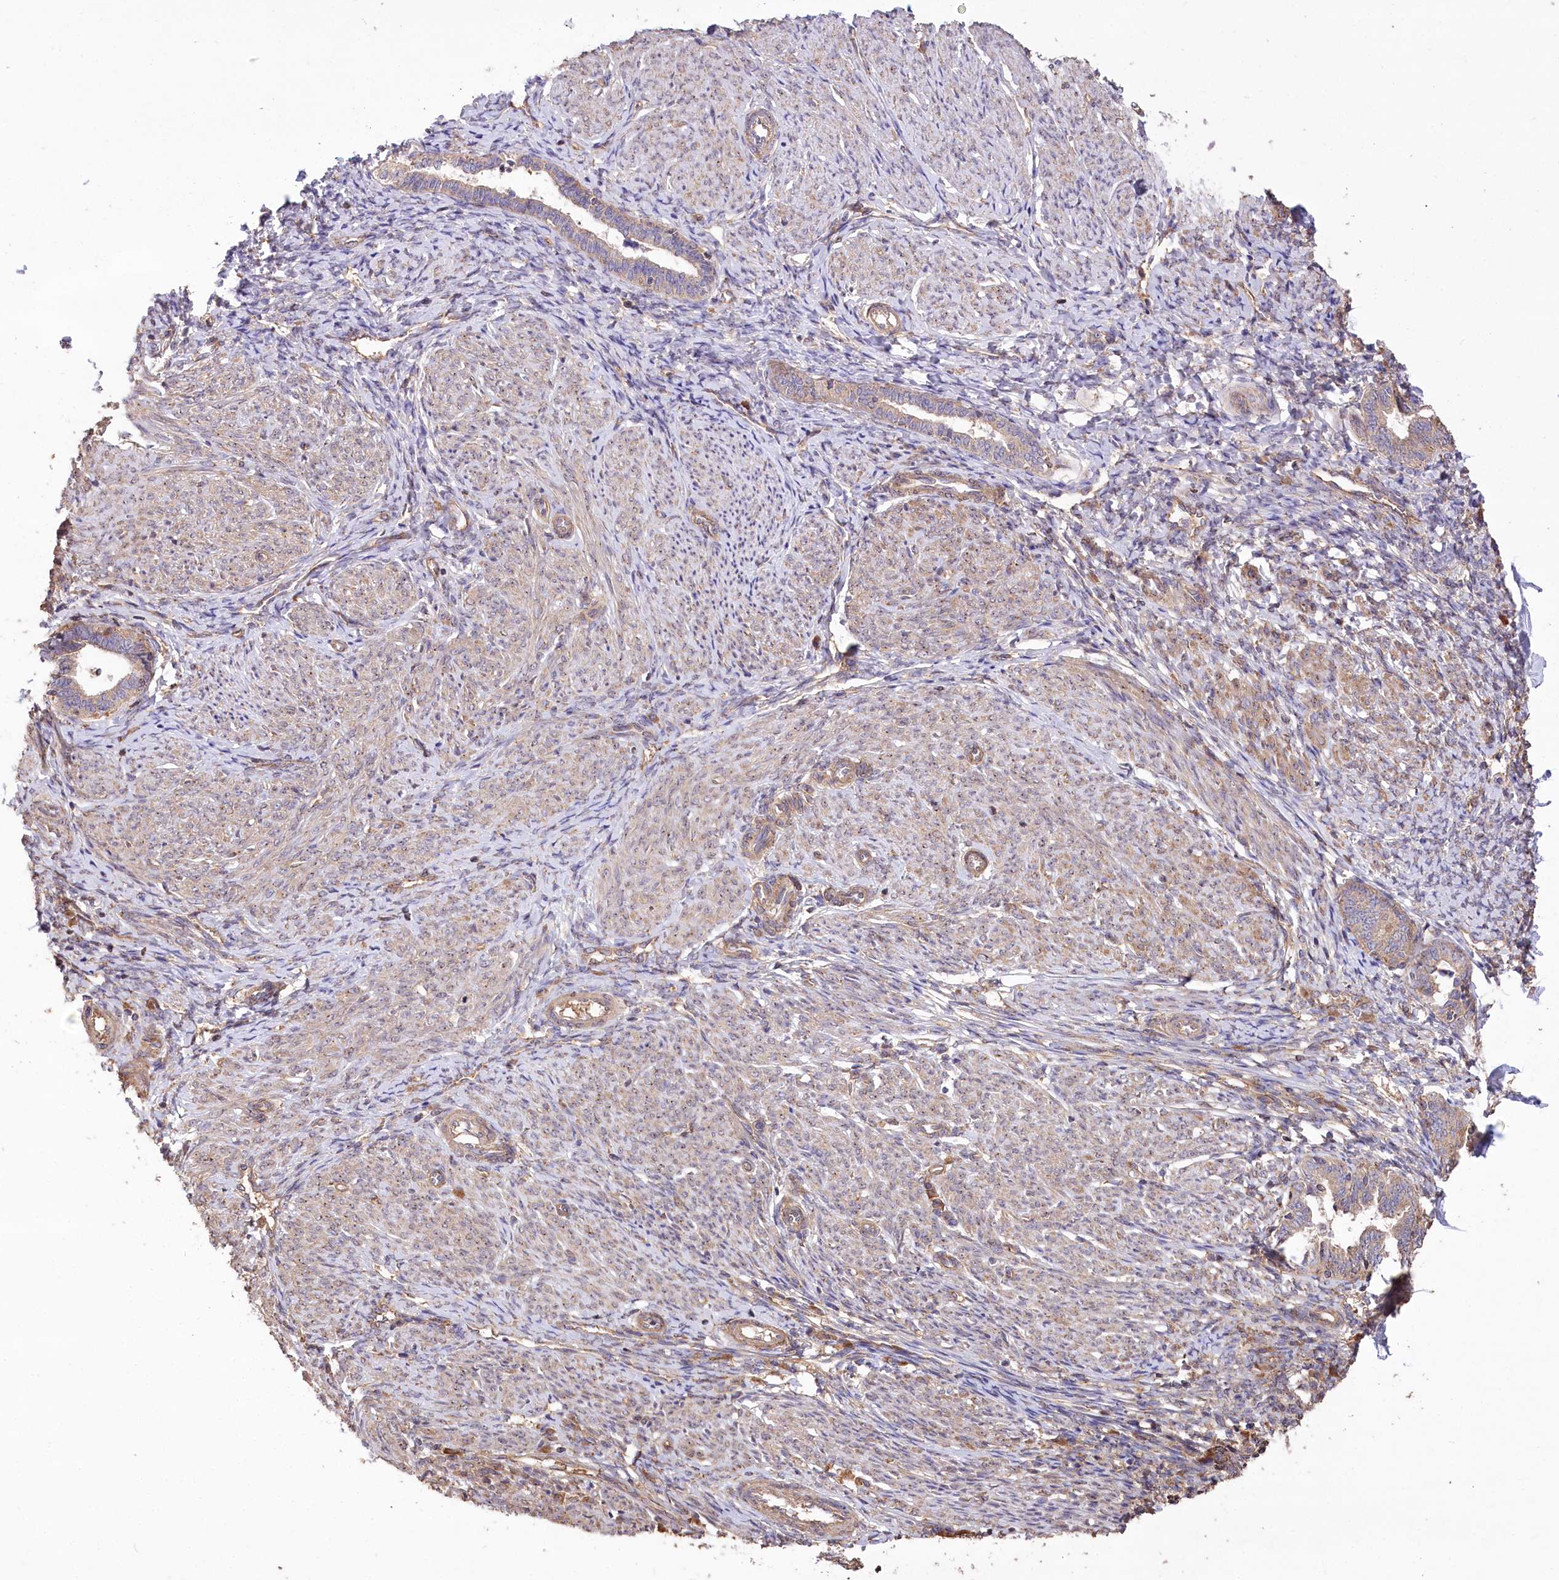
{"staining": {"intensity": "negative", "quantity": "none", "location": "none"}, "tissue": "endometrium", "cell_type": "Cells in endometrial stroma", "image_type": "normal", "snomed": [{"axis": "morphology", "description": "Normal tissue, NOS"}, {"axis": "topography", "description": "Endometrium"}], "caption": "Immunohistochemical staining of normal endometrium demonstrates no significant staining in cells in endometrial stroma. (Immunohistochemistry (ihc), brightfield microscopy, high magnification).", "gene": "PRSS53", "patient": {"sex": "female", "age": 72}}